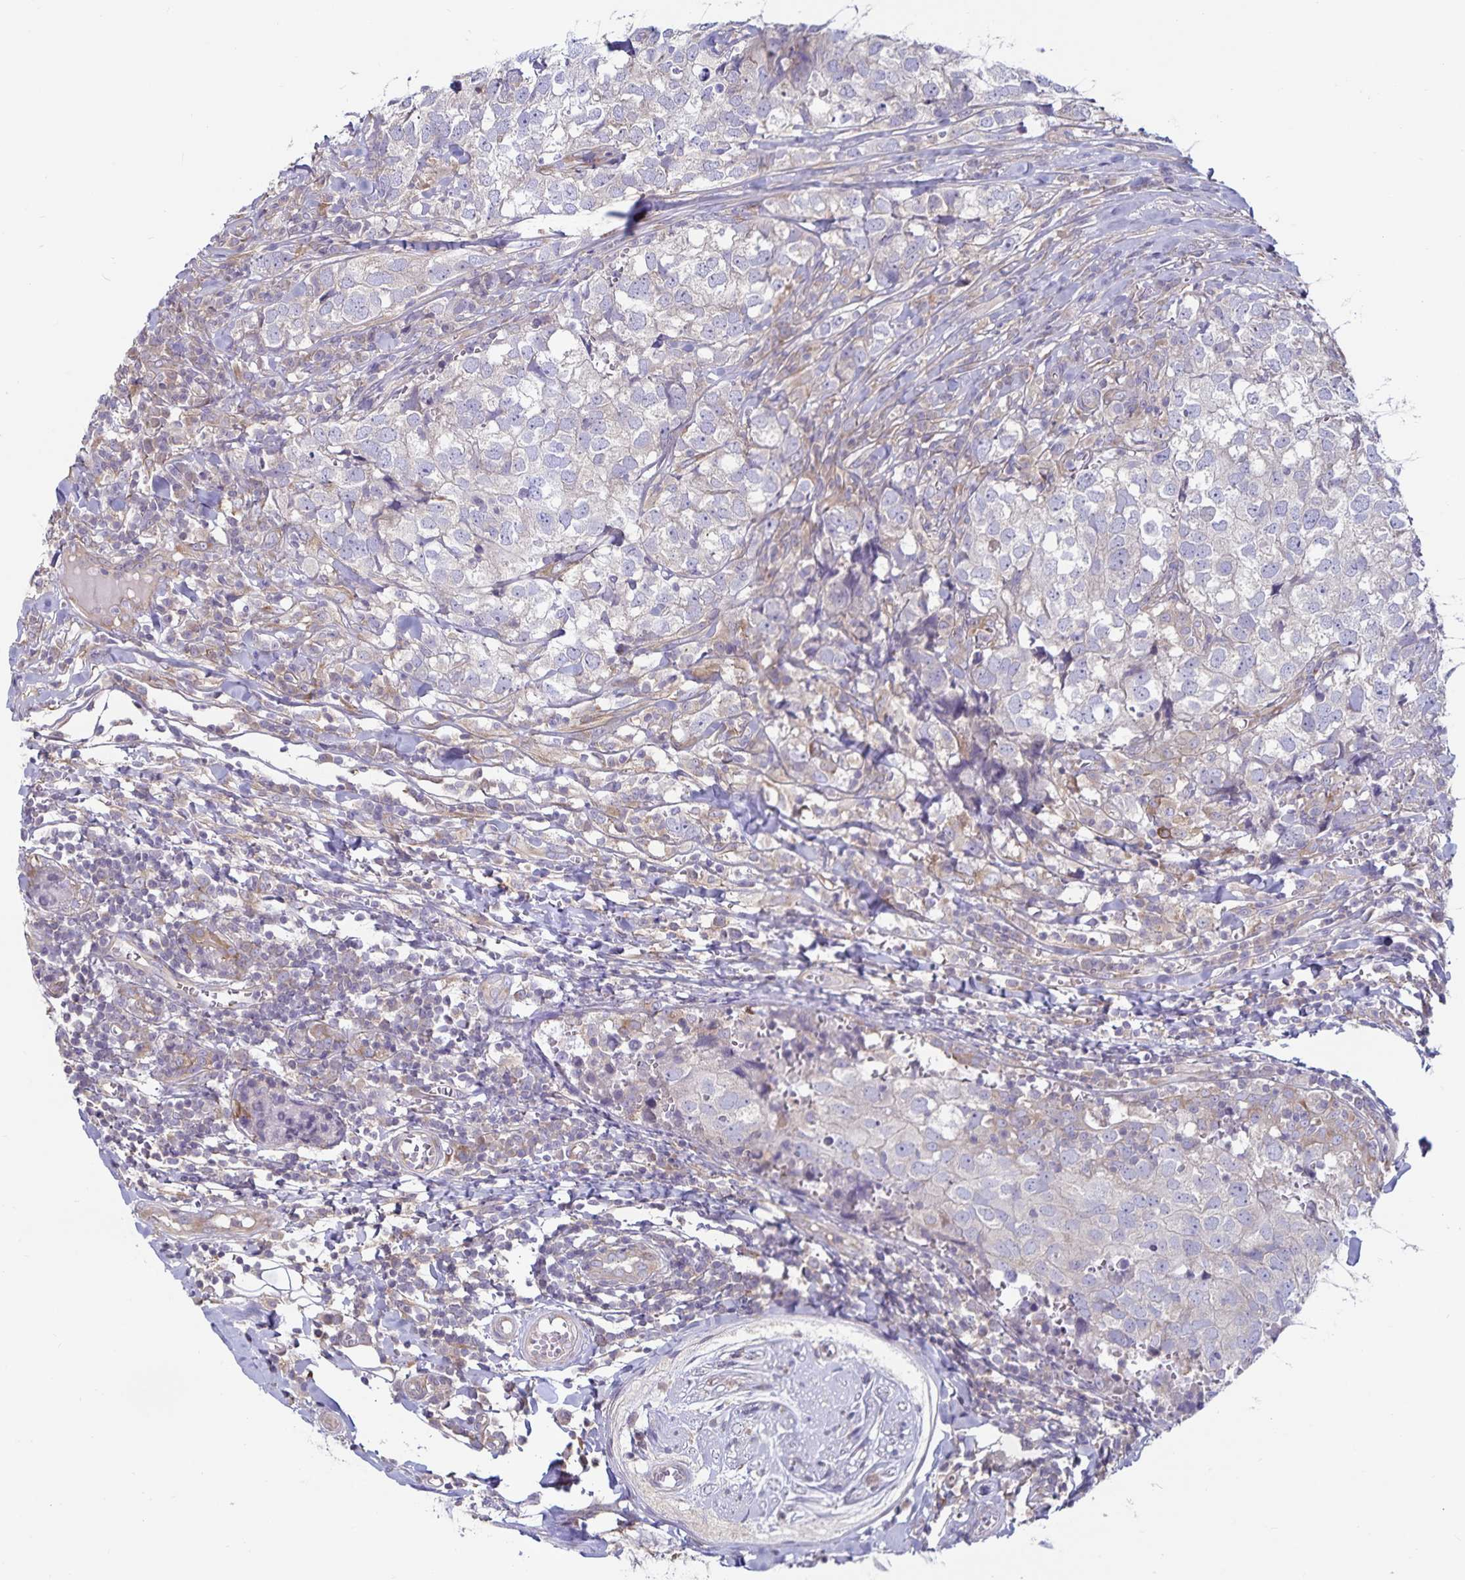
{"staining": {"intensity": "negative", "quantity": "none", "location": "none"}, "tissue": "breast cancer", "cell_type": "Tumor cells", "image_type": "cancer", "snomed": [{"axis": "morphology", "description": "Duct carcinoma"}, {"axis": "topography", "description": "Breast"}], "caption": "Image shows no protein positivity in tumor cells of breast cancer (infiltrating ductal carcinoma) tissue.", "gene": "FAM120A", "patient": {"sex": "female", "age": 30}}